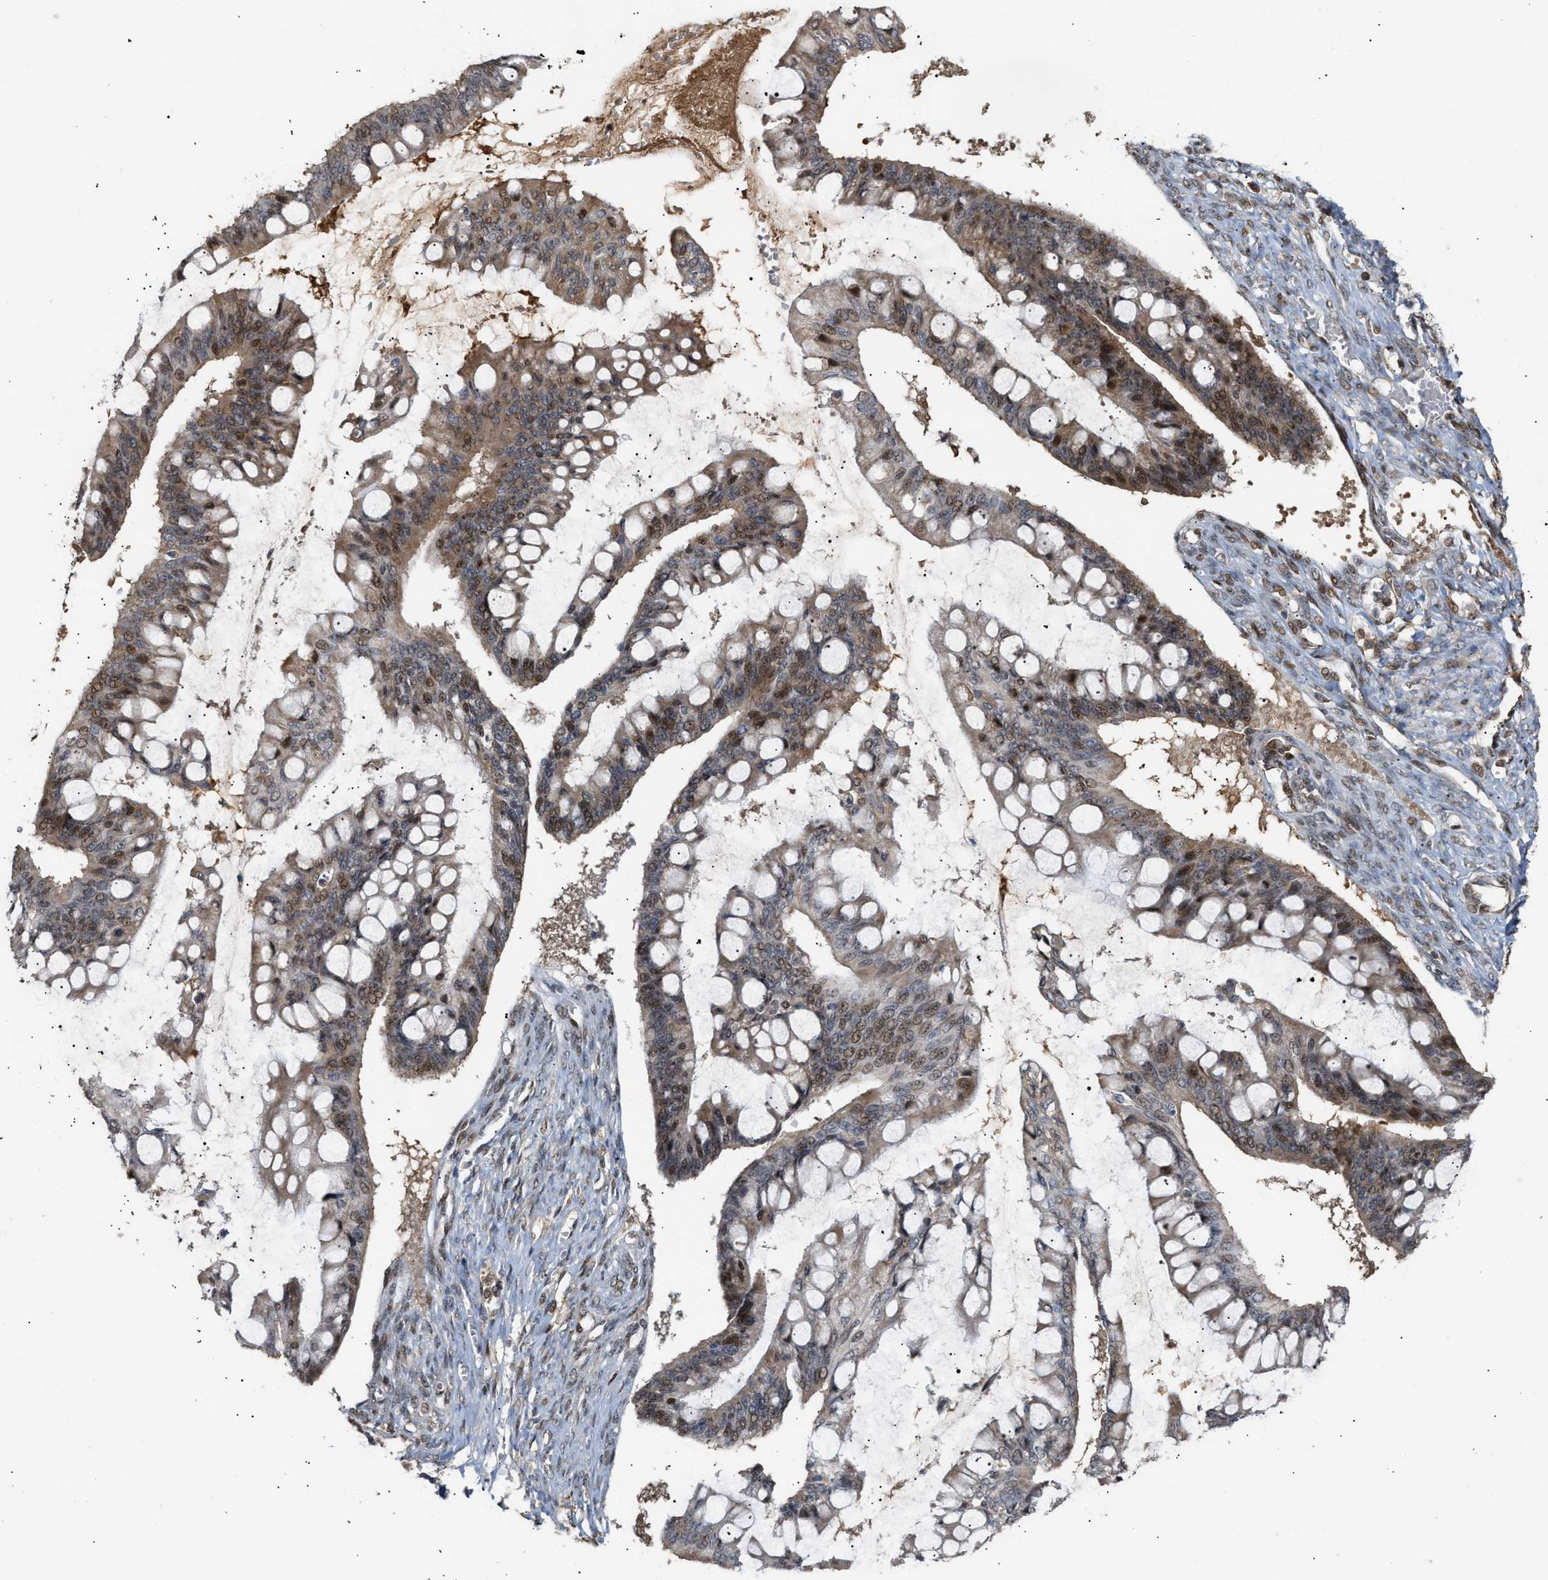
{"staining": {"intensity": "moderate", "quantity": ">75%", "location": "cytoplasmic/membranous,nuclear"}, "tissue": "ovarian cancer", "cell_type": "Tumor cells", "image_type": "cancer", "snomed": [{"axis": "morphology", "description": "Cystadenocarcinoma, mucinous, NOS"}, {"axis": "topography", "description": "Ovary"}], "caption": "Immunohistochemistry (IHC) photomicrograph of human ovarian cancer stained for a protein (brown), which demonstrates medium levels of moderate cytoplasmic/membranous and nuclear positivity in about >75% of tumor cells.", "gene": "ZFAND5", "patient": {"sex": "female", "age": 73}}